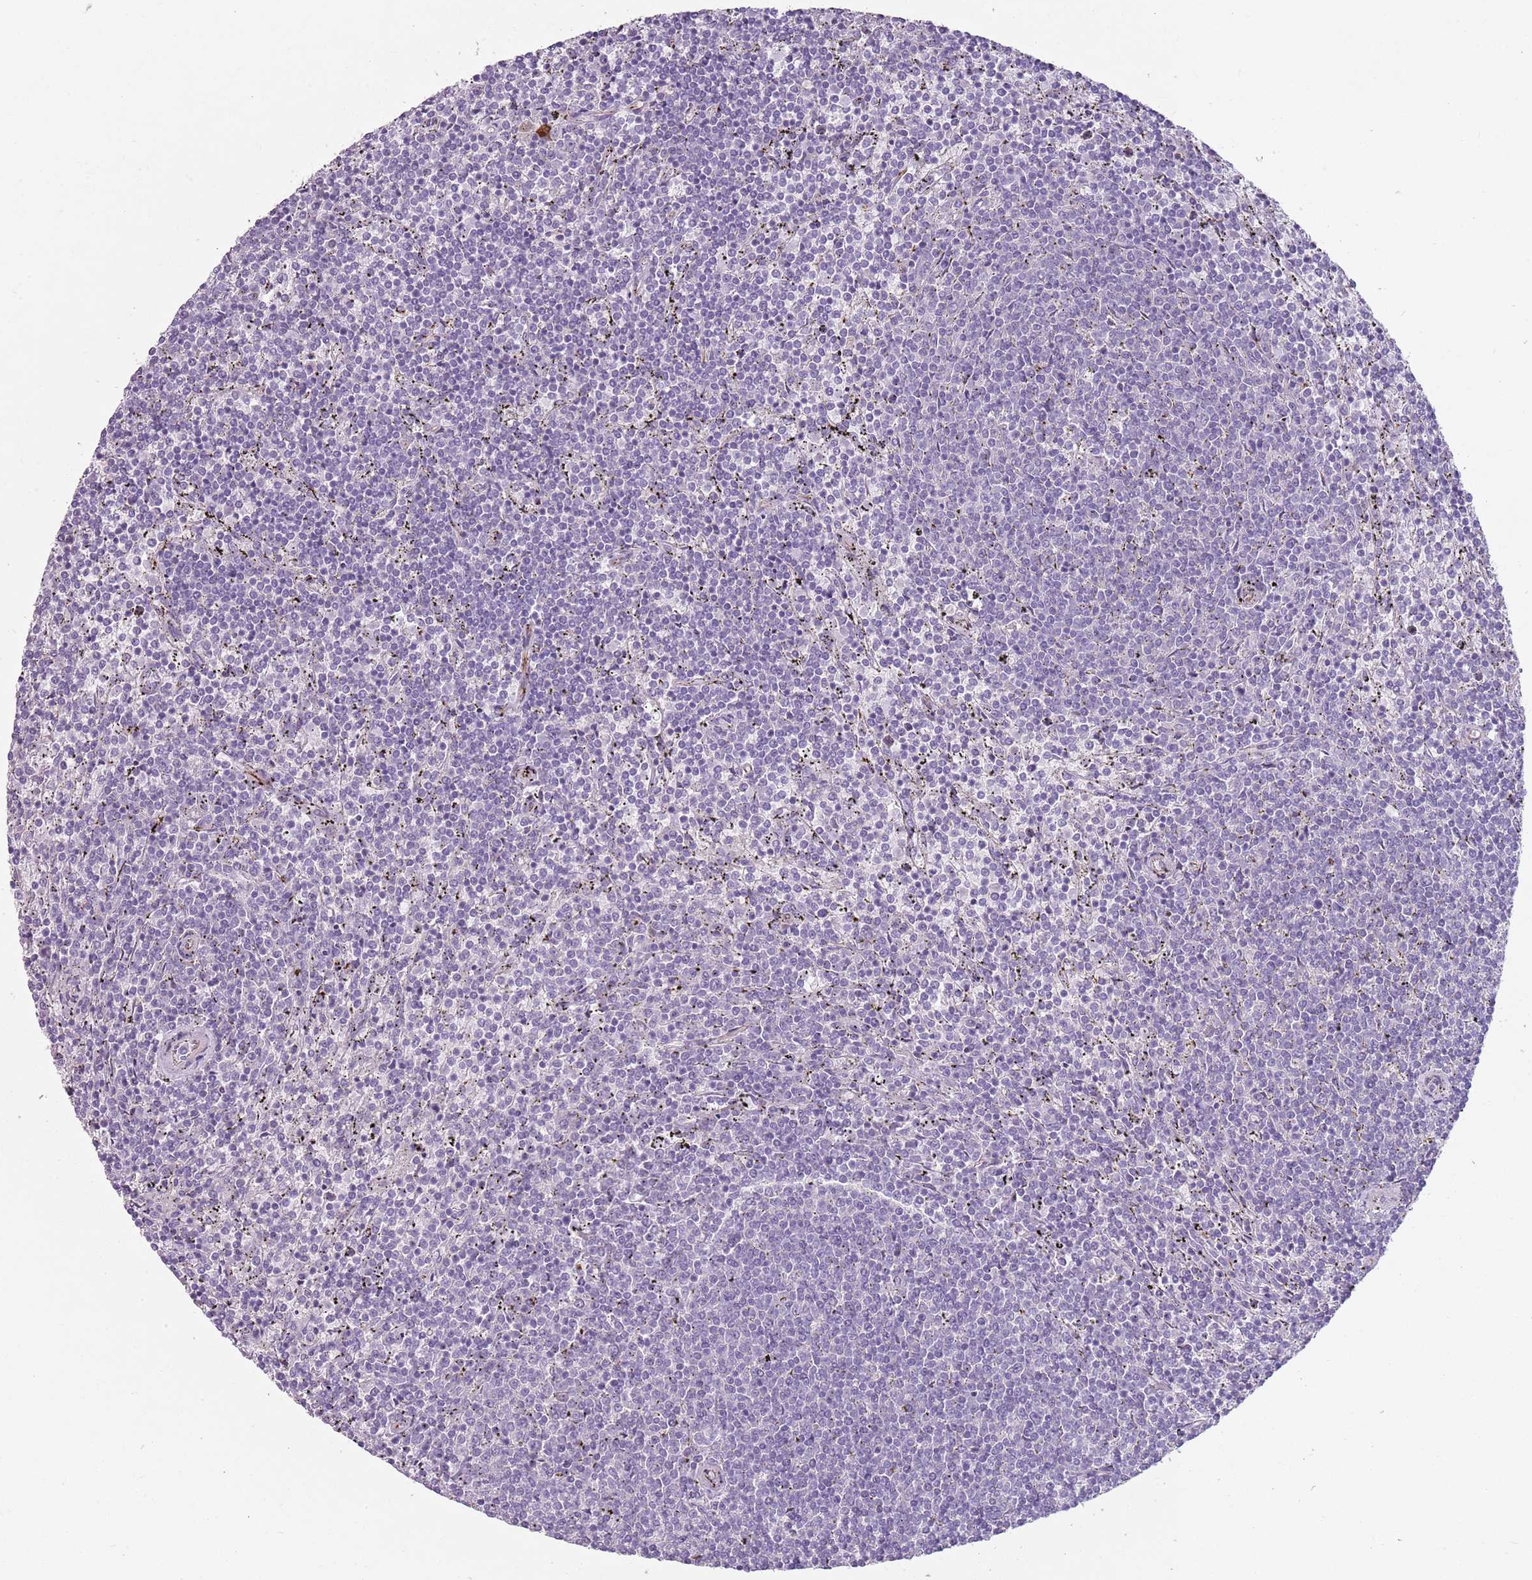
{"staining": {"intensity": "negative", "quantity": "none", "location": "none"}, "tissue": "lymphoma", "cell_type": "Tumor cells", "image_type": "cancer", "snomed": [{"axis": "morphology", "description": "Malignant lymphoma, non-Hodgkin's type, Low grade"}, {"axis": "topography", "description": "Spleen"}], "caption": "Tumor cells show no significant protein positivity in lymphoma.", "gene": "ZNF583", "patient": {"sex": "female", "age": 50}}